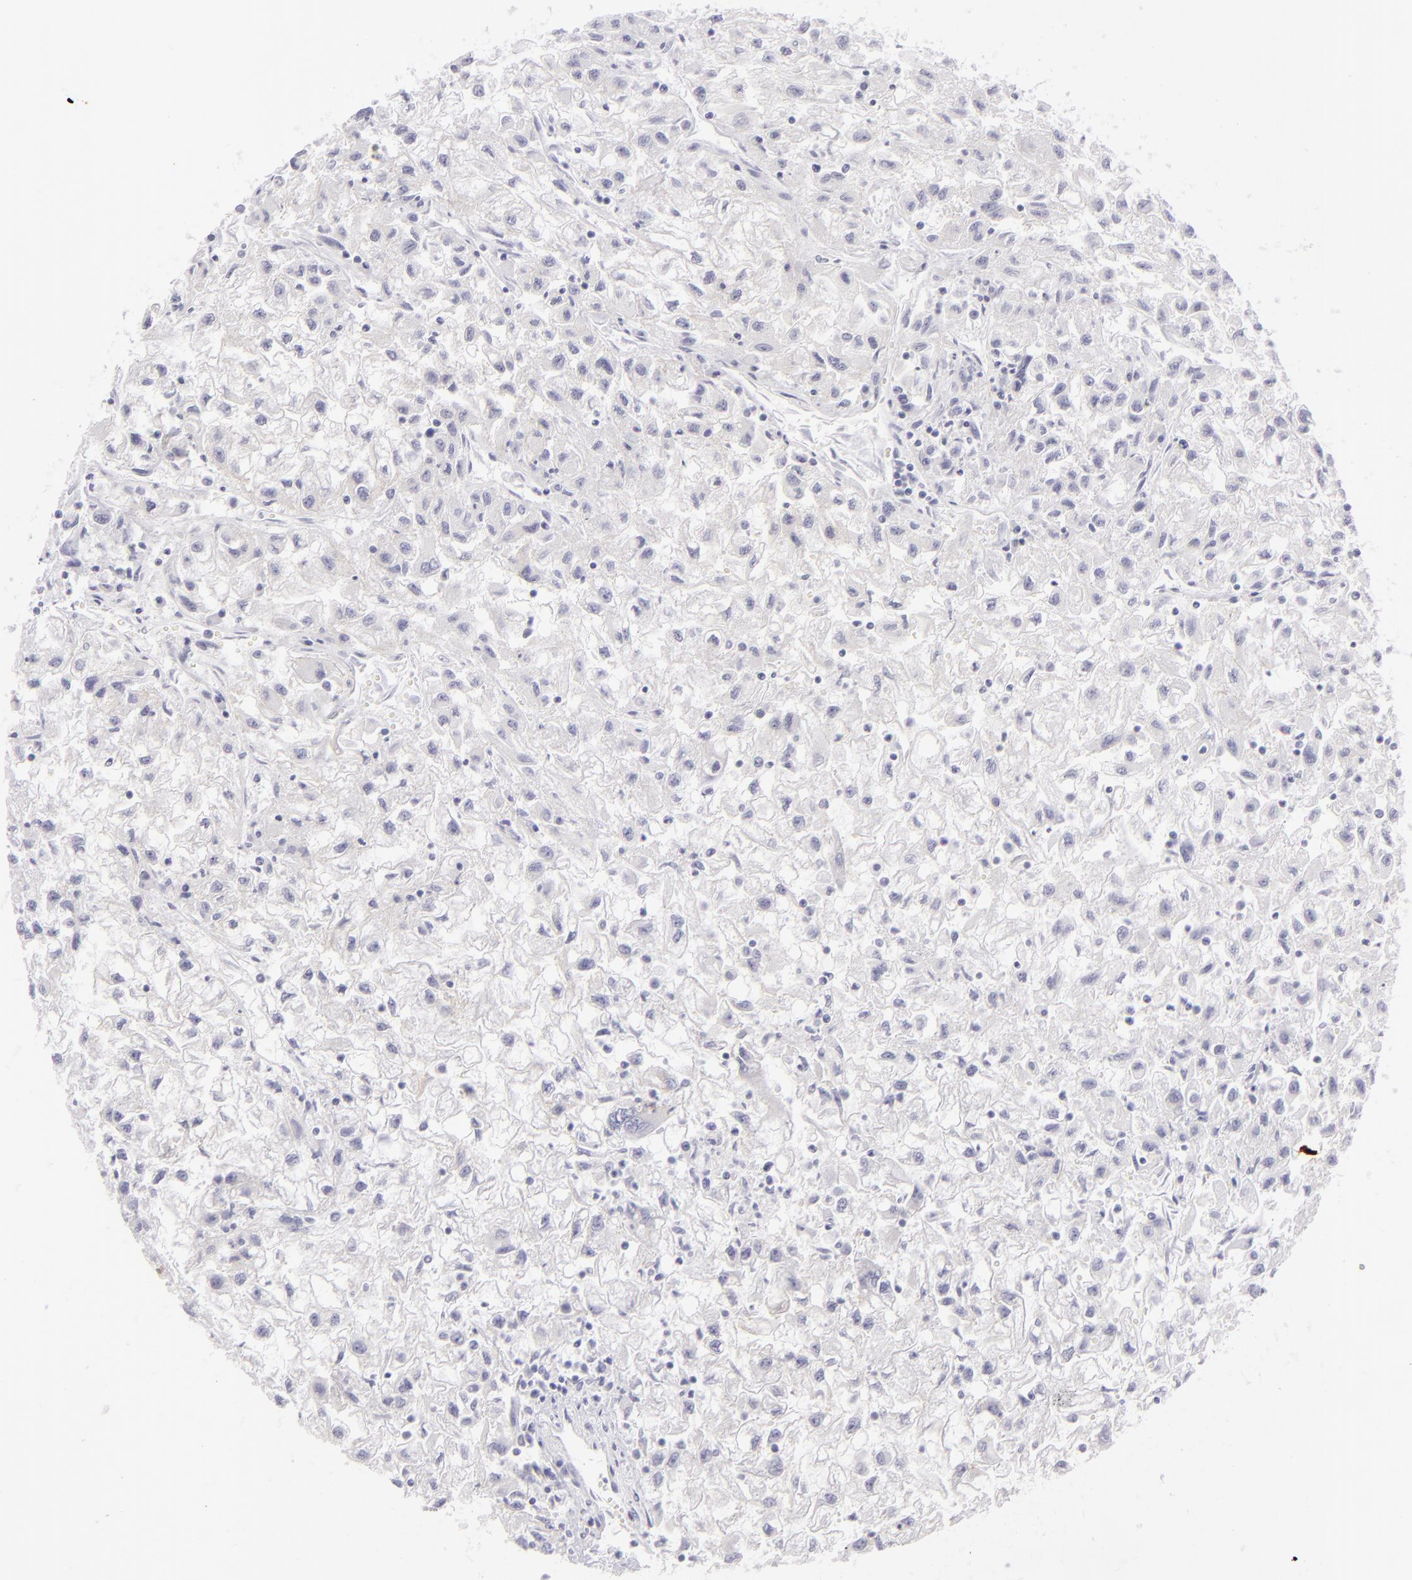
{"staining": {"intensity": "negative", "quantity": "none", "location": "none"}, "tissue": "renal cancer", "cell_type": "Tumor cells", "image_type": "cancer", "snomed": [{"axis": "morphology", "description": "Adenocarcinoma, NOS"}, {"axis": "topography", "description": "Kidney"}], "caption": "IHC of renal cancer (adenocarcinoma) shows no positivity in tumor cells. The staining is performed using DAB brown chromogen with nuclei counter-stained in using hematoxylin.", "gene": "DLG4", "patient": {"sex": "male", "age": 59}}